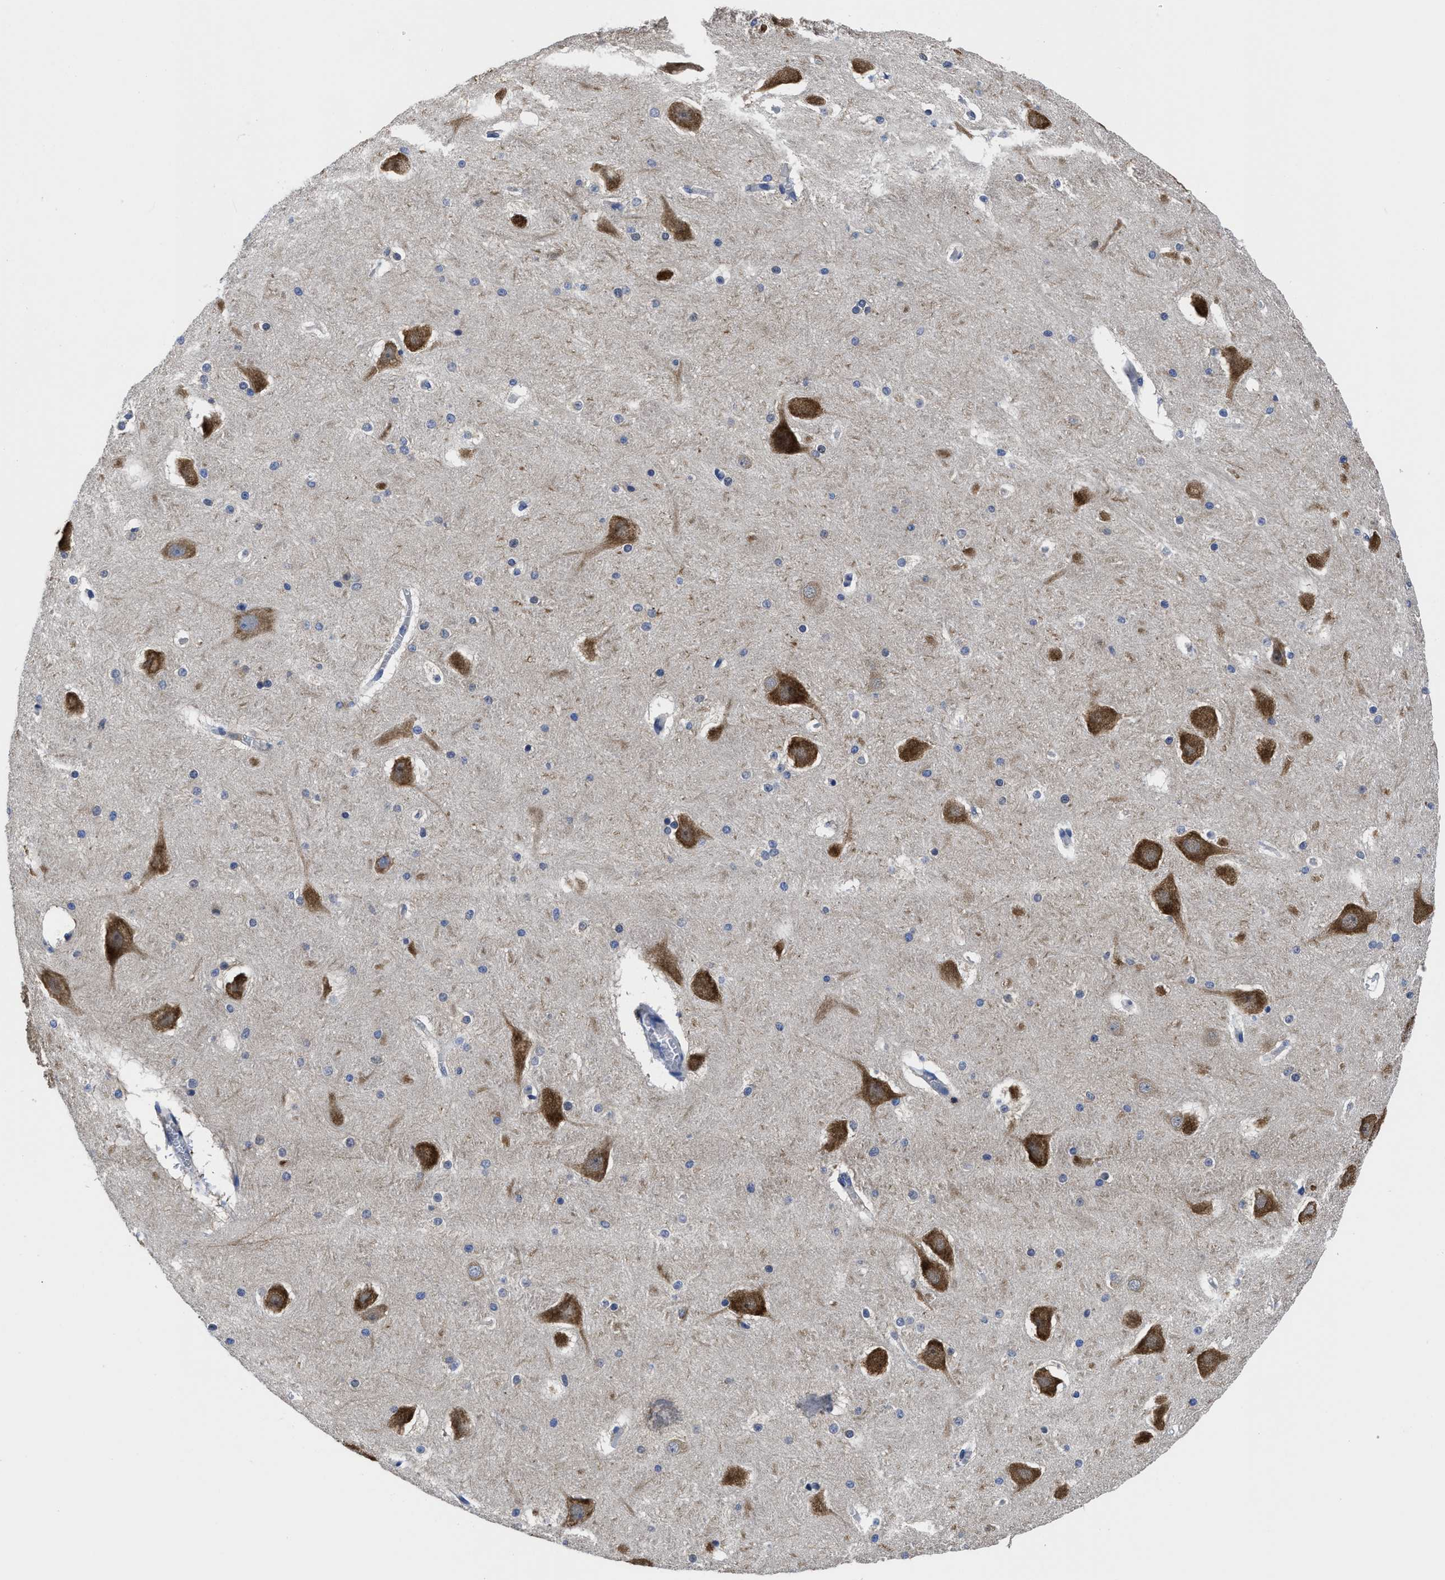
{"staining": {"intensity": "negative", "quantity": "none", "location": "none"}, "tissue": "hippocampus", "cell_type": "Glial cells", "image_type": "normal", "snomed": [{"axis": "morphology", "description": "Normal tissue, NOS"}, {"axis": "topography", "description": "Hippocampus"}], "caption": "The photomicrograph reveals no significant staining in glial cells of hippocampus.", "gene": "YARS1", "patient": {"sex": "male", "age": 45}}